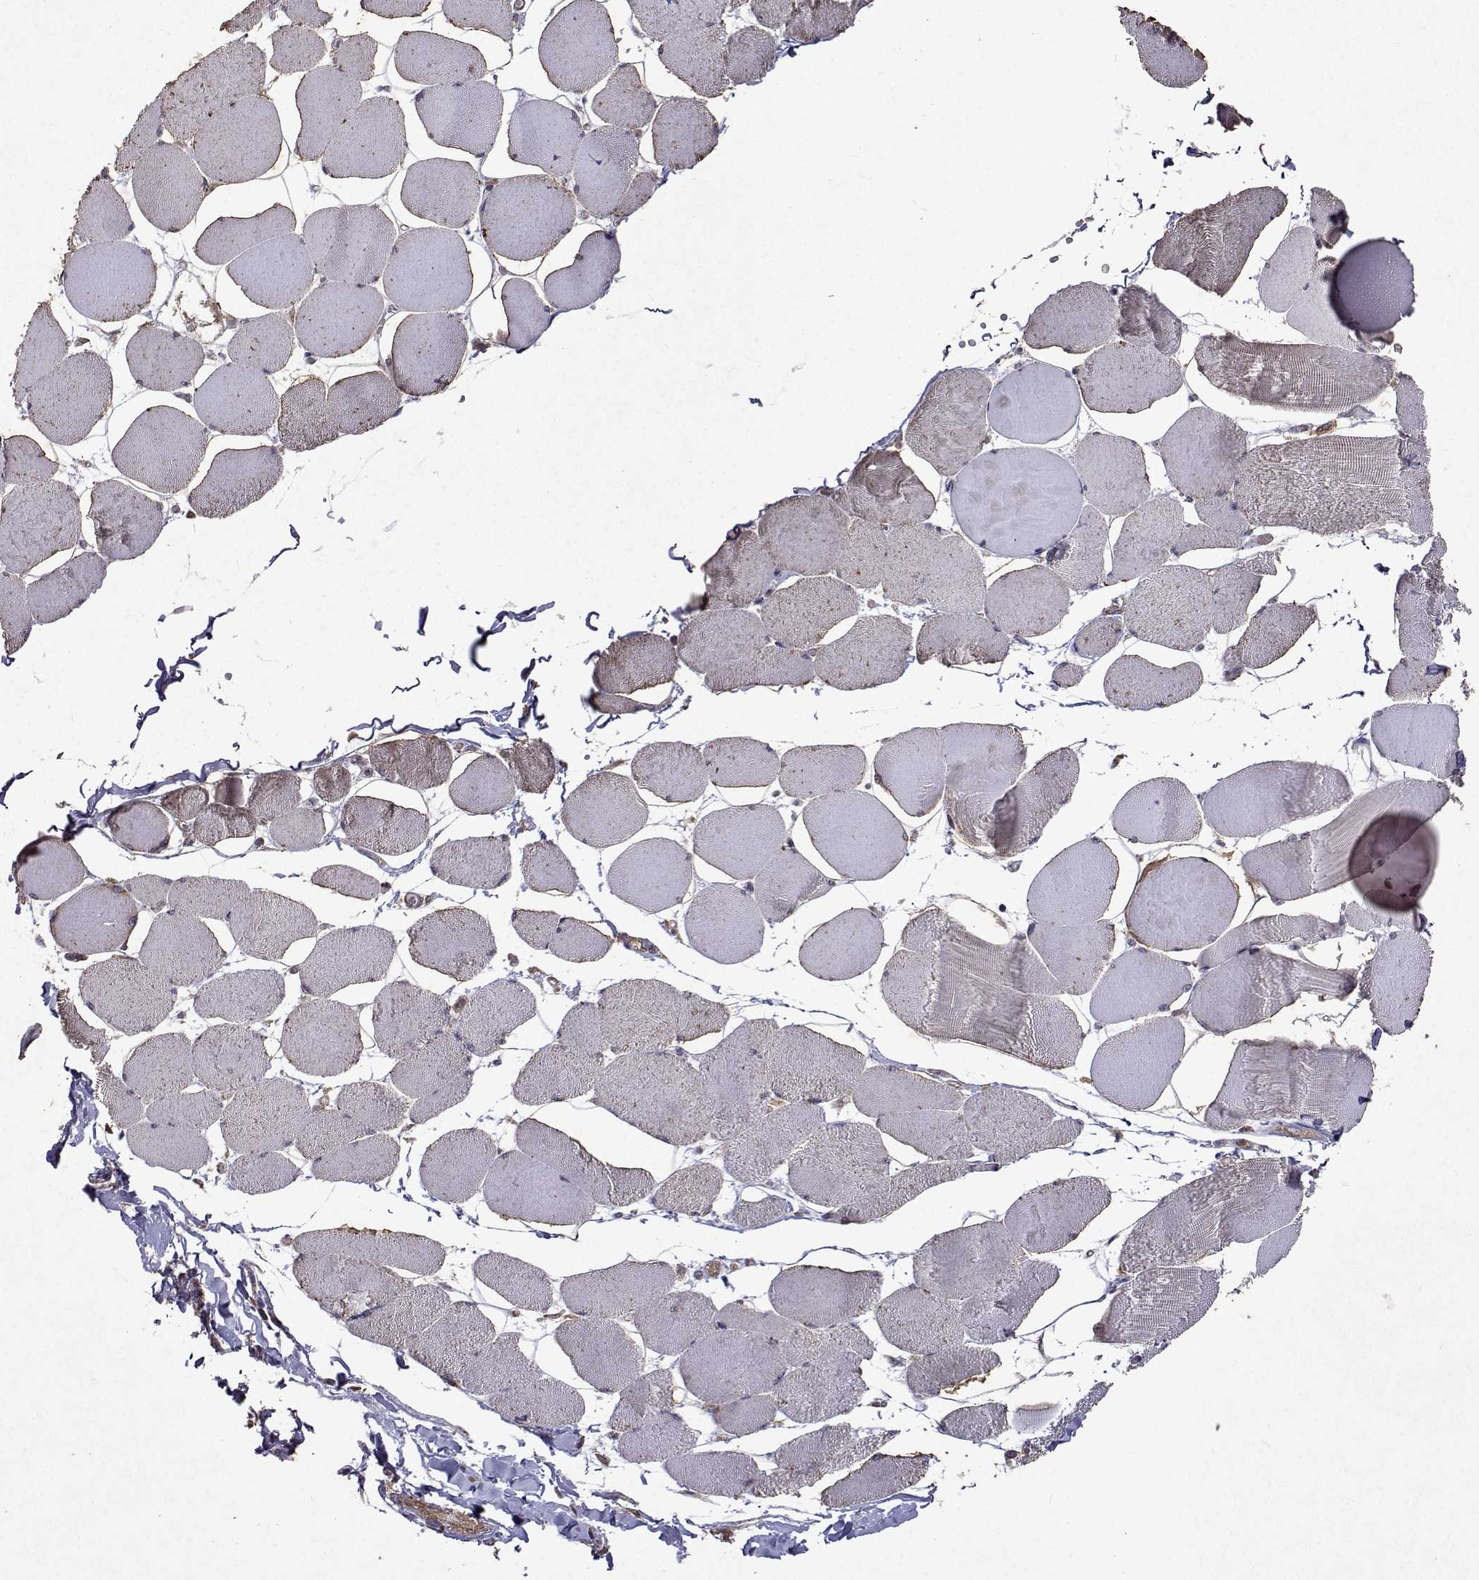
{"staining": {"intensity": "negative", "quantity": "none", "location": "none"}, "tissue": "skeletal muscle", "cell_type": "Myocytes", "image_type": "normal", "snomed": [{"axis": "morphology", "description": "Normal tissue, NOS"}, {"axis": "topography", "description": "Skeletal muscle"}], "caption": "Immunohistochemistry (IHC) micrograph of unremarkable skeletal muscle: human skeletal muscle stained with DAB (3,3'-diaminobenzidine) shows no significant protein expression in myocytes.", "gene": "TARBP2", "patient": {"sex": "female", "age": 75}}